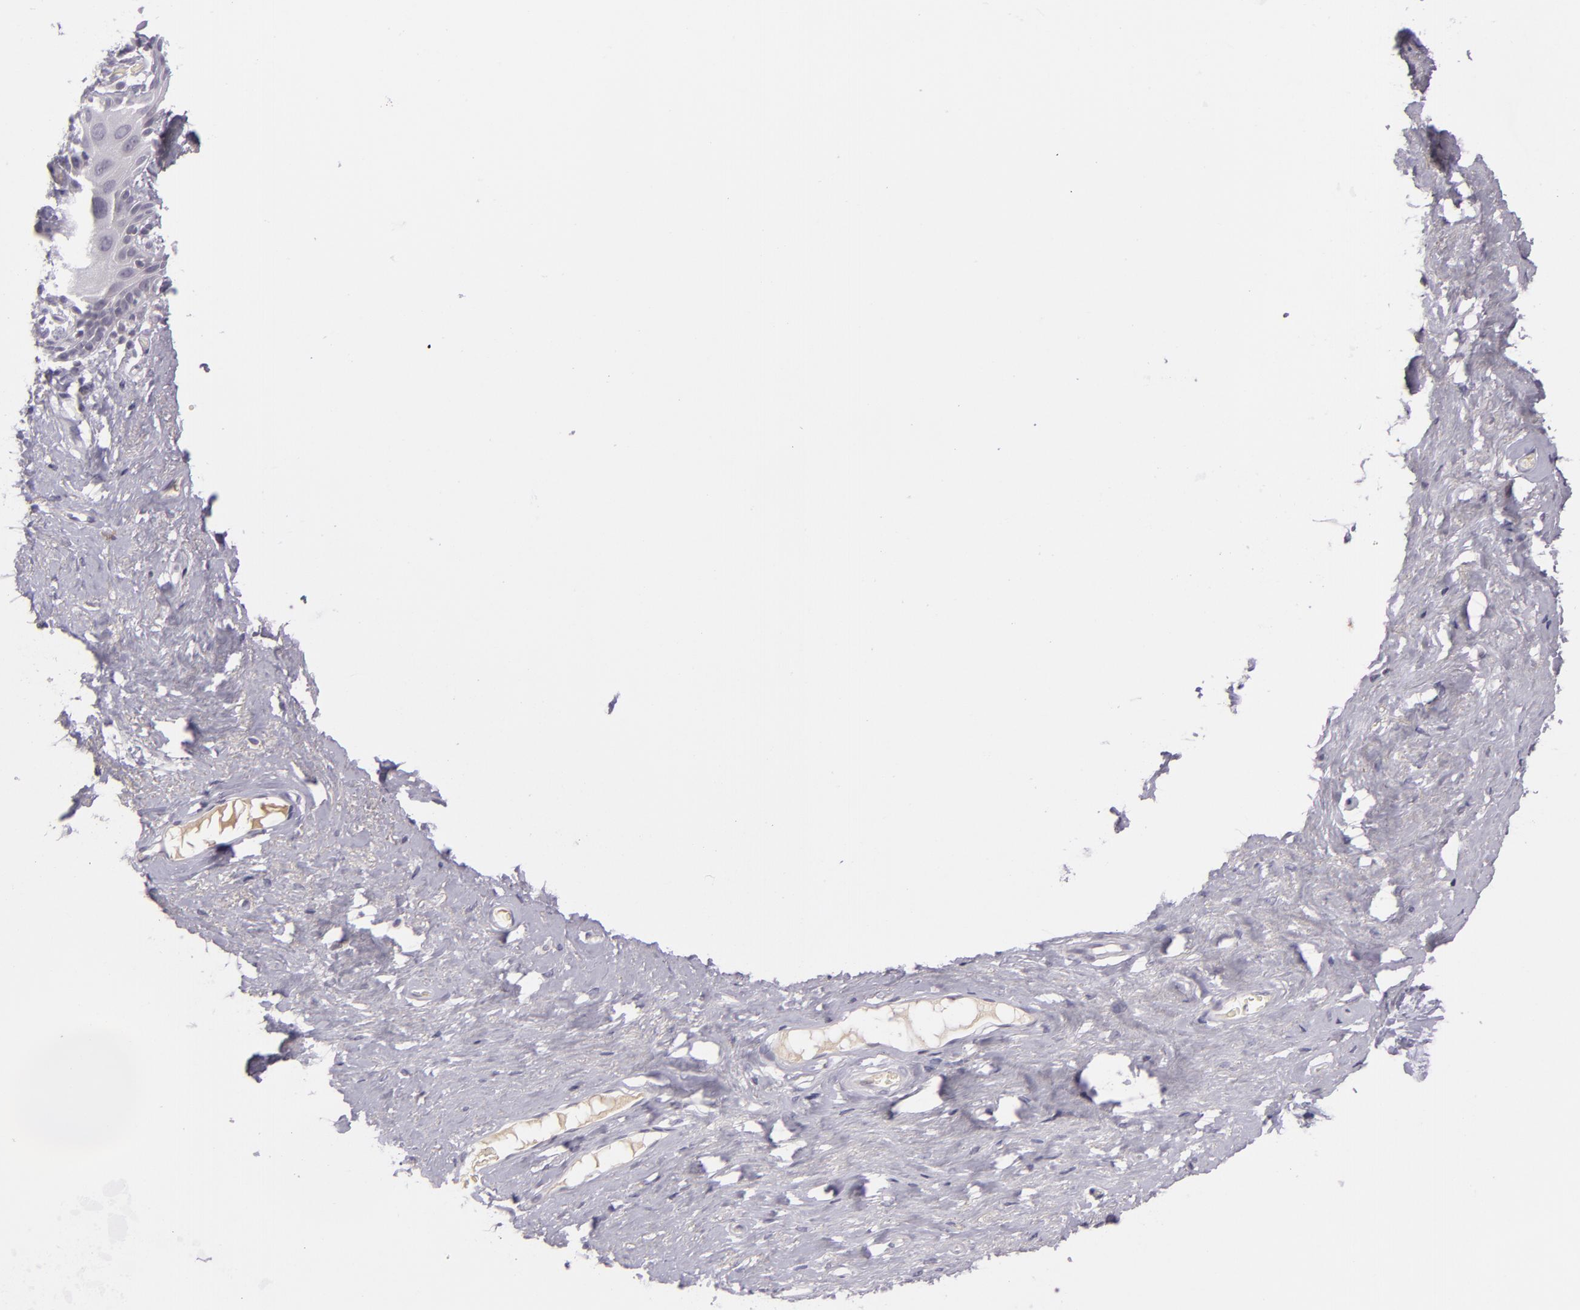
{"staining": {"intensity": "negative", "quantity": "none", "location": "none"}, "tissue": "vagina", "cell_type": "Squamous epithelial cells", "image_type": "normal", "snomed": [{"axis": "morphology", "description": "Normal tissue, NOS"}, {"axis": "topography", "description": "Vagina"}], "caption": "The histopathology image exhibits no staining of squamous epithelial cells in benign vagina. The staining is performed using DAB (3,3'-diaminobenzidine) brown chromogen with nuclei counter-stained in using hematoxylin.", "gene": "DAG1", "patient": {"sex": "female", "age": 61}}